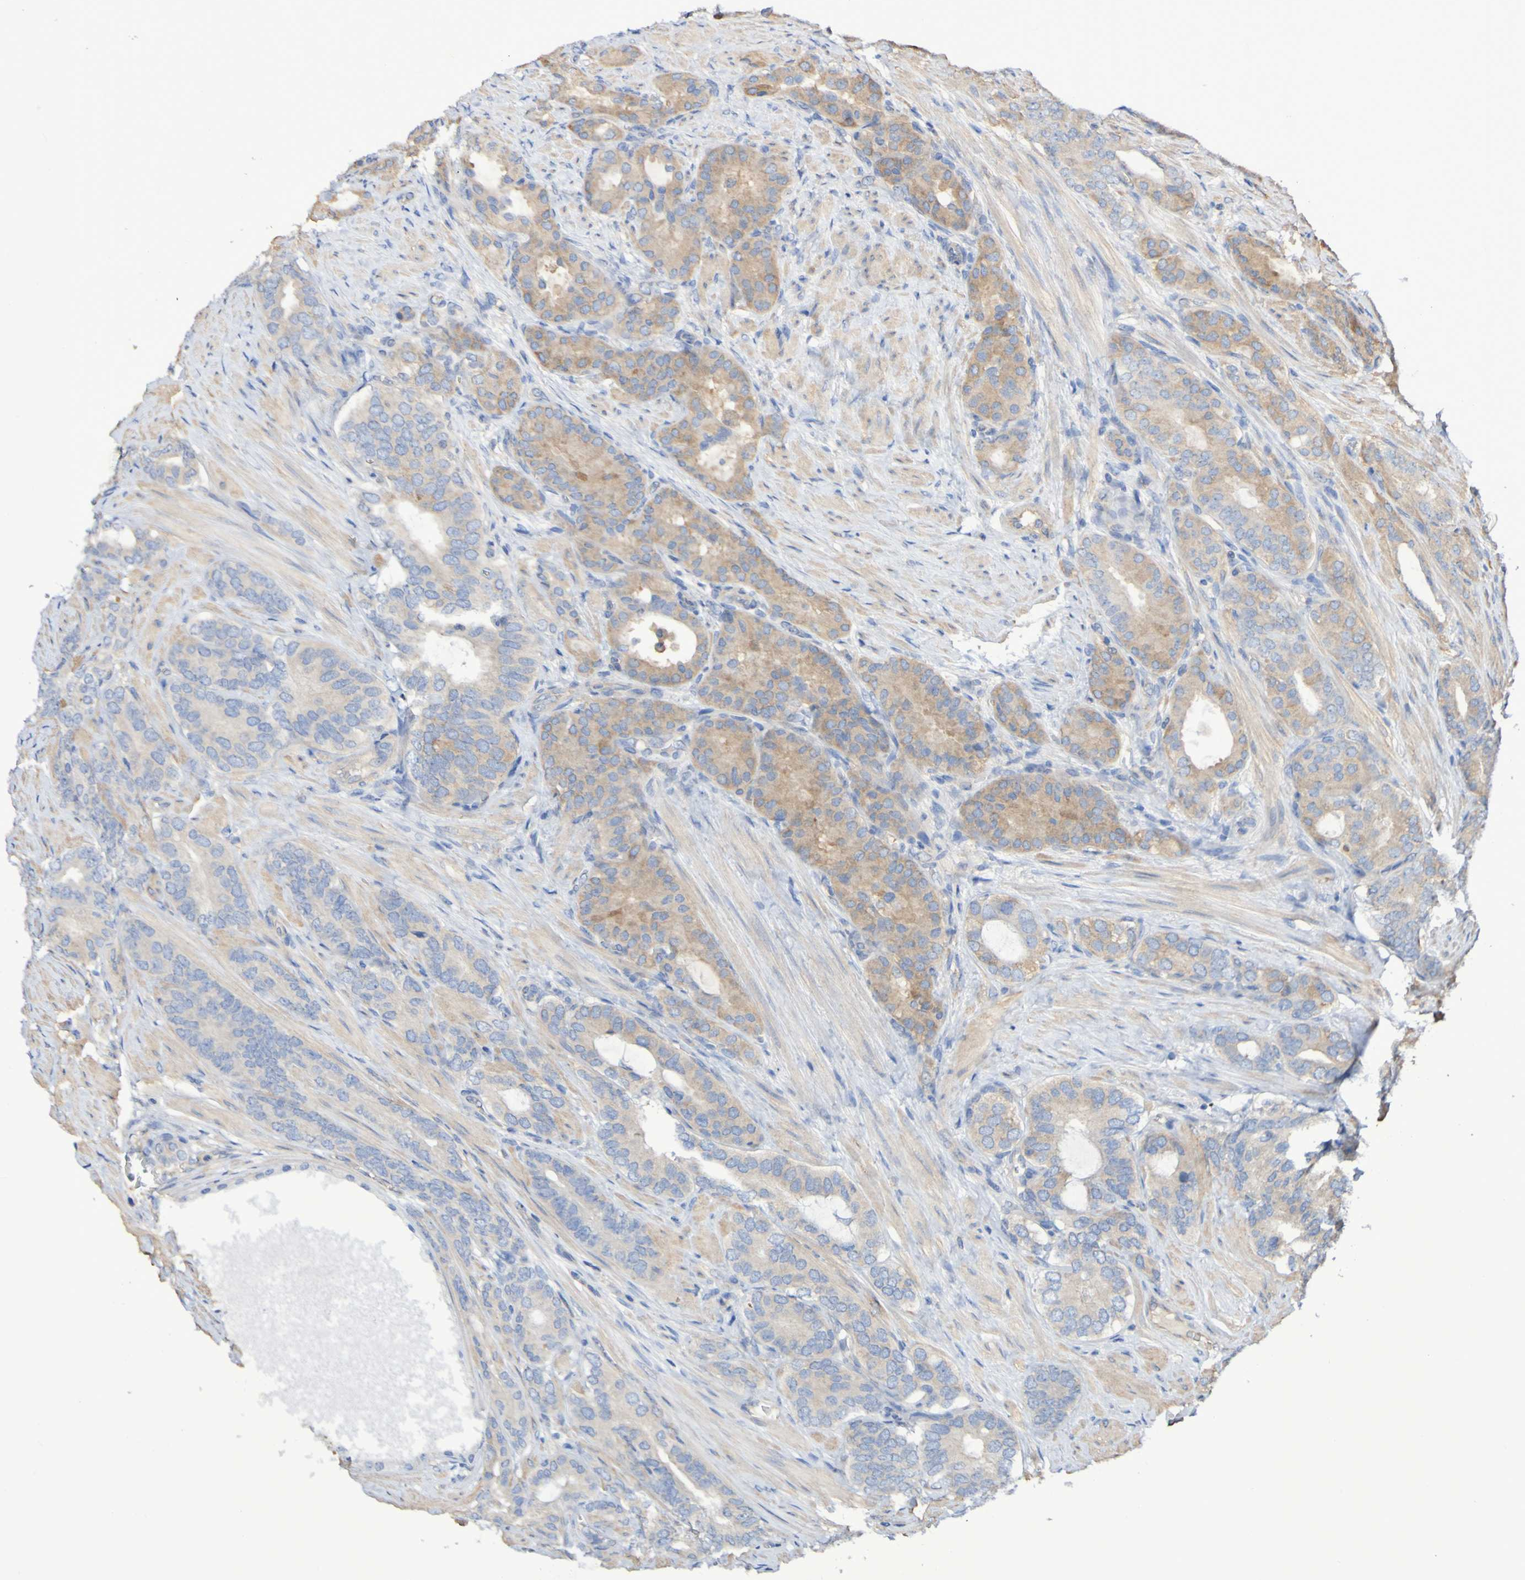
{"staining": {"intensity": "weak", "quantity": "25%-75%", "location": "cytoplasmic/membranous"}, "tissue": "prostate cancer", "cell_type": "Tumor cells", "image_type": "cancer", "snomed": [{"axis": "morphology", "description": "Adenocarcinoma, Low grade"}, {"axis": "topography", "description": "Prostate"}], "caption": "Protein expression analysis of prostate cancer exhibits weak cytoplasmic/membranous expression in about 25%-75% of tumor cells.", "gene": "SYNJ1", "patient": {"sex": "male", "age": 63}}